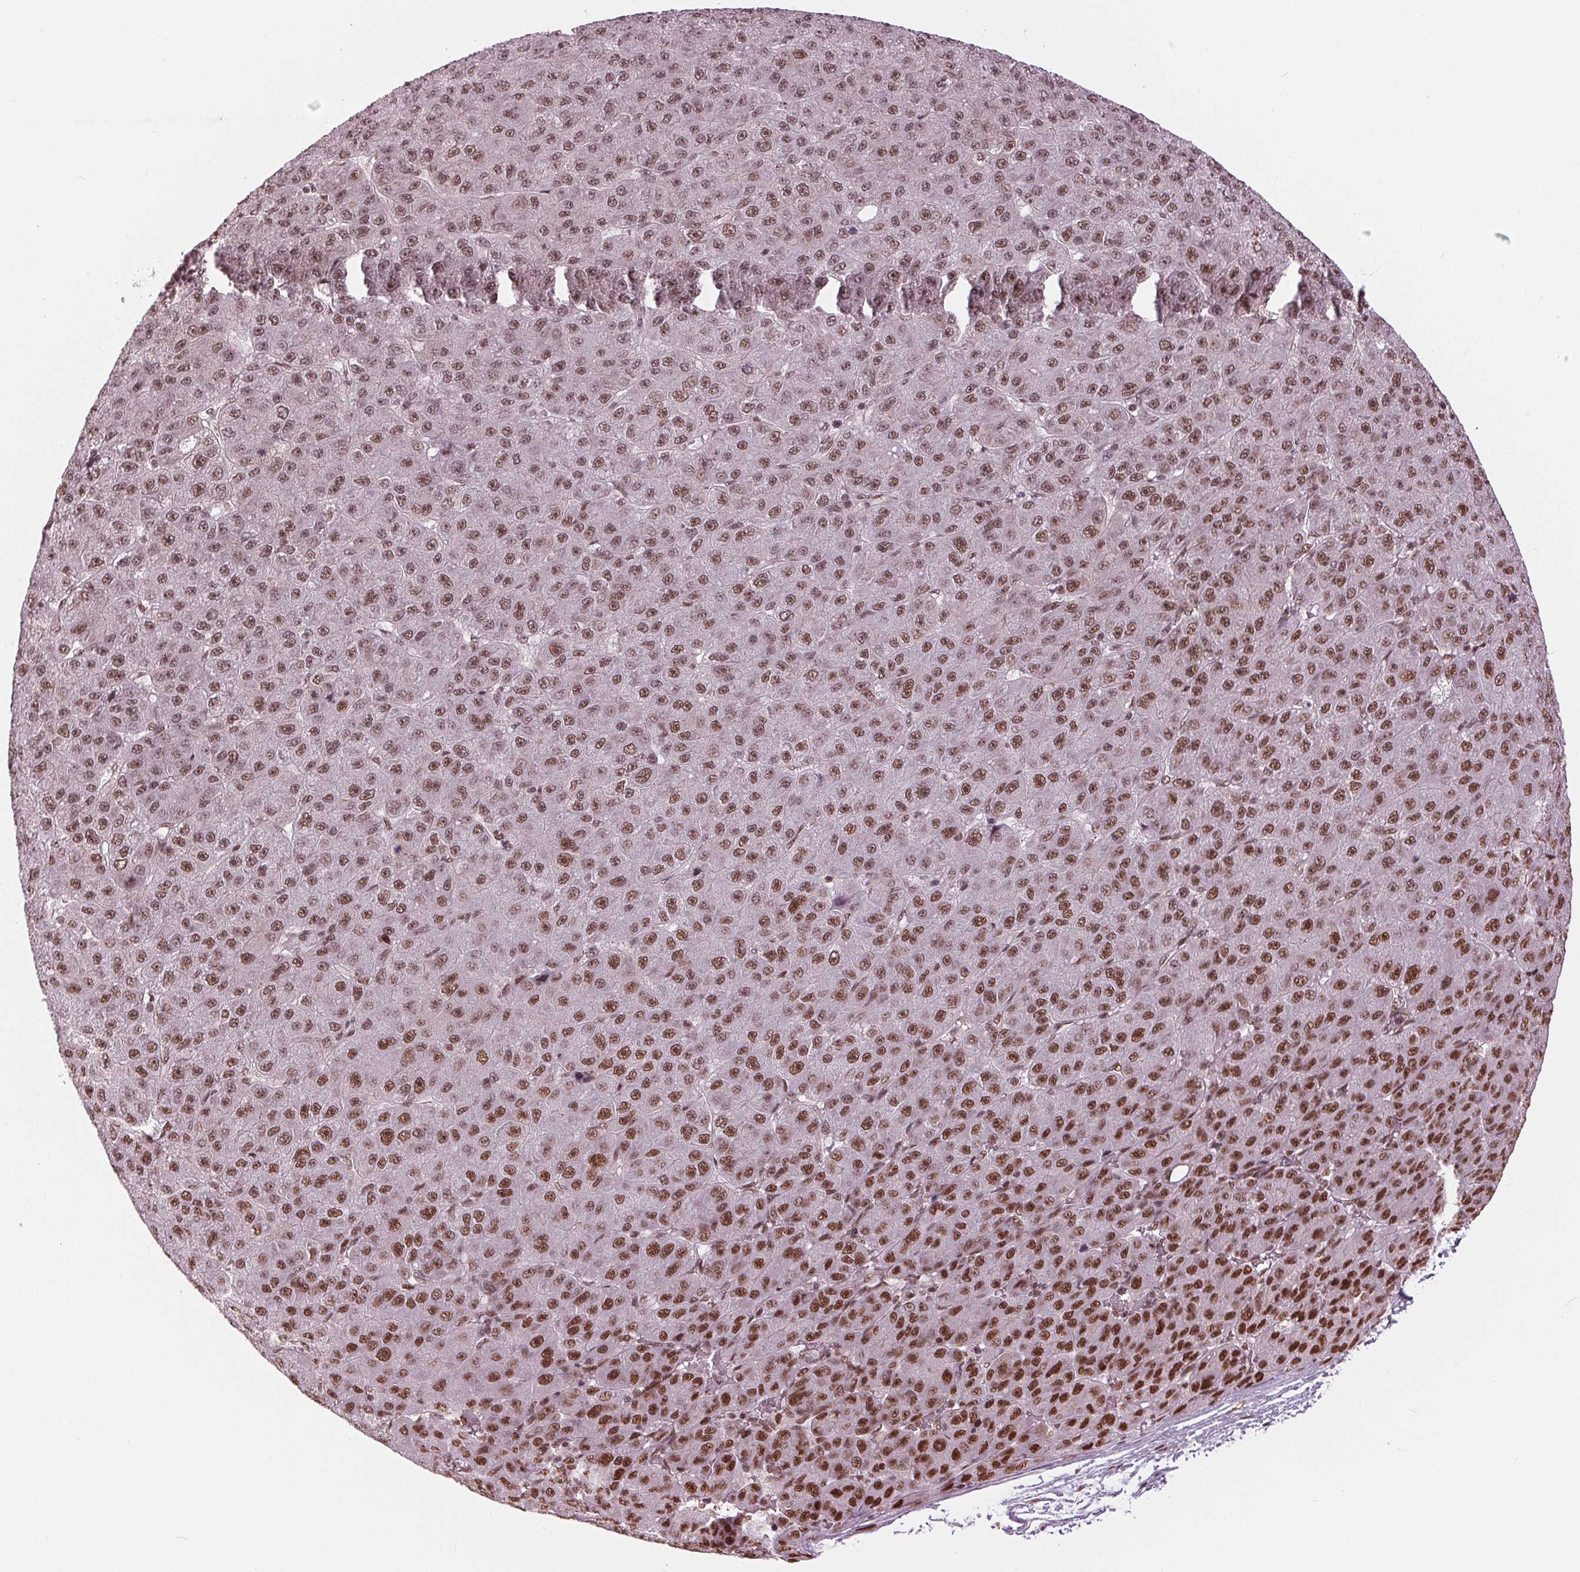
{"staining": {"intensity": "moderate", "quantity": ">75%", "location": "nuclear"}, "tissue": "liver cancer", "cell_type": "Tumor cells", "image_type": "cancer", "snomed": [{"axis": "morphology", "description": "Carcinoma, Hepatocellular, NOS"}, {"axis": "topography", "description": "Liver"}], "caption": "Liver cancer stained for a protein (brown) shows moderate nuclear positive expression in approximately >75% of tumor cells.", "gene": "LSM2", "patient": {"sex": "male", "age": 67}}